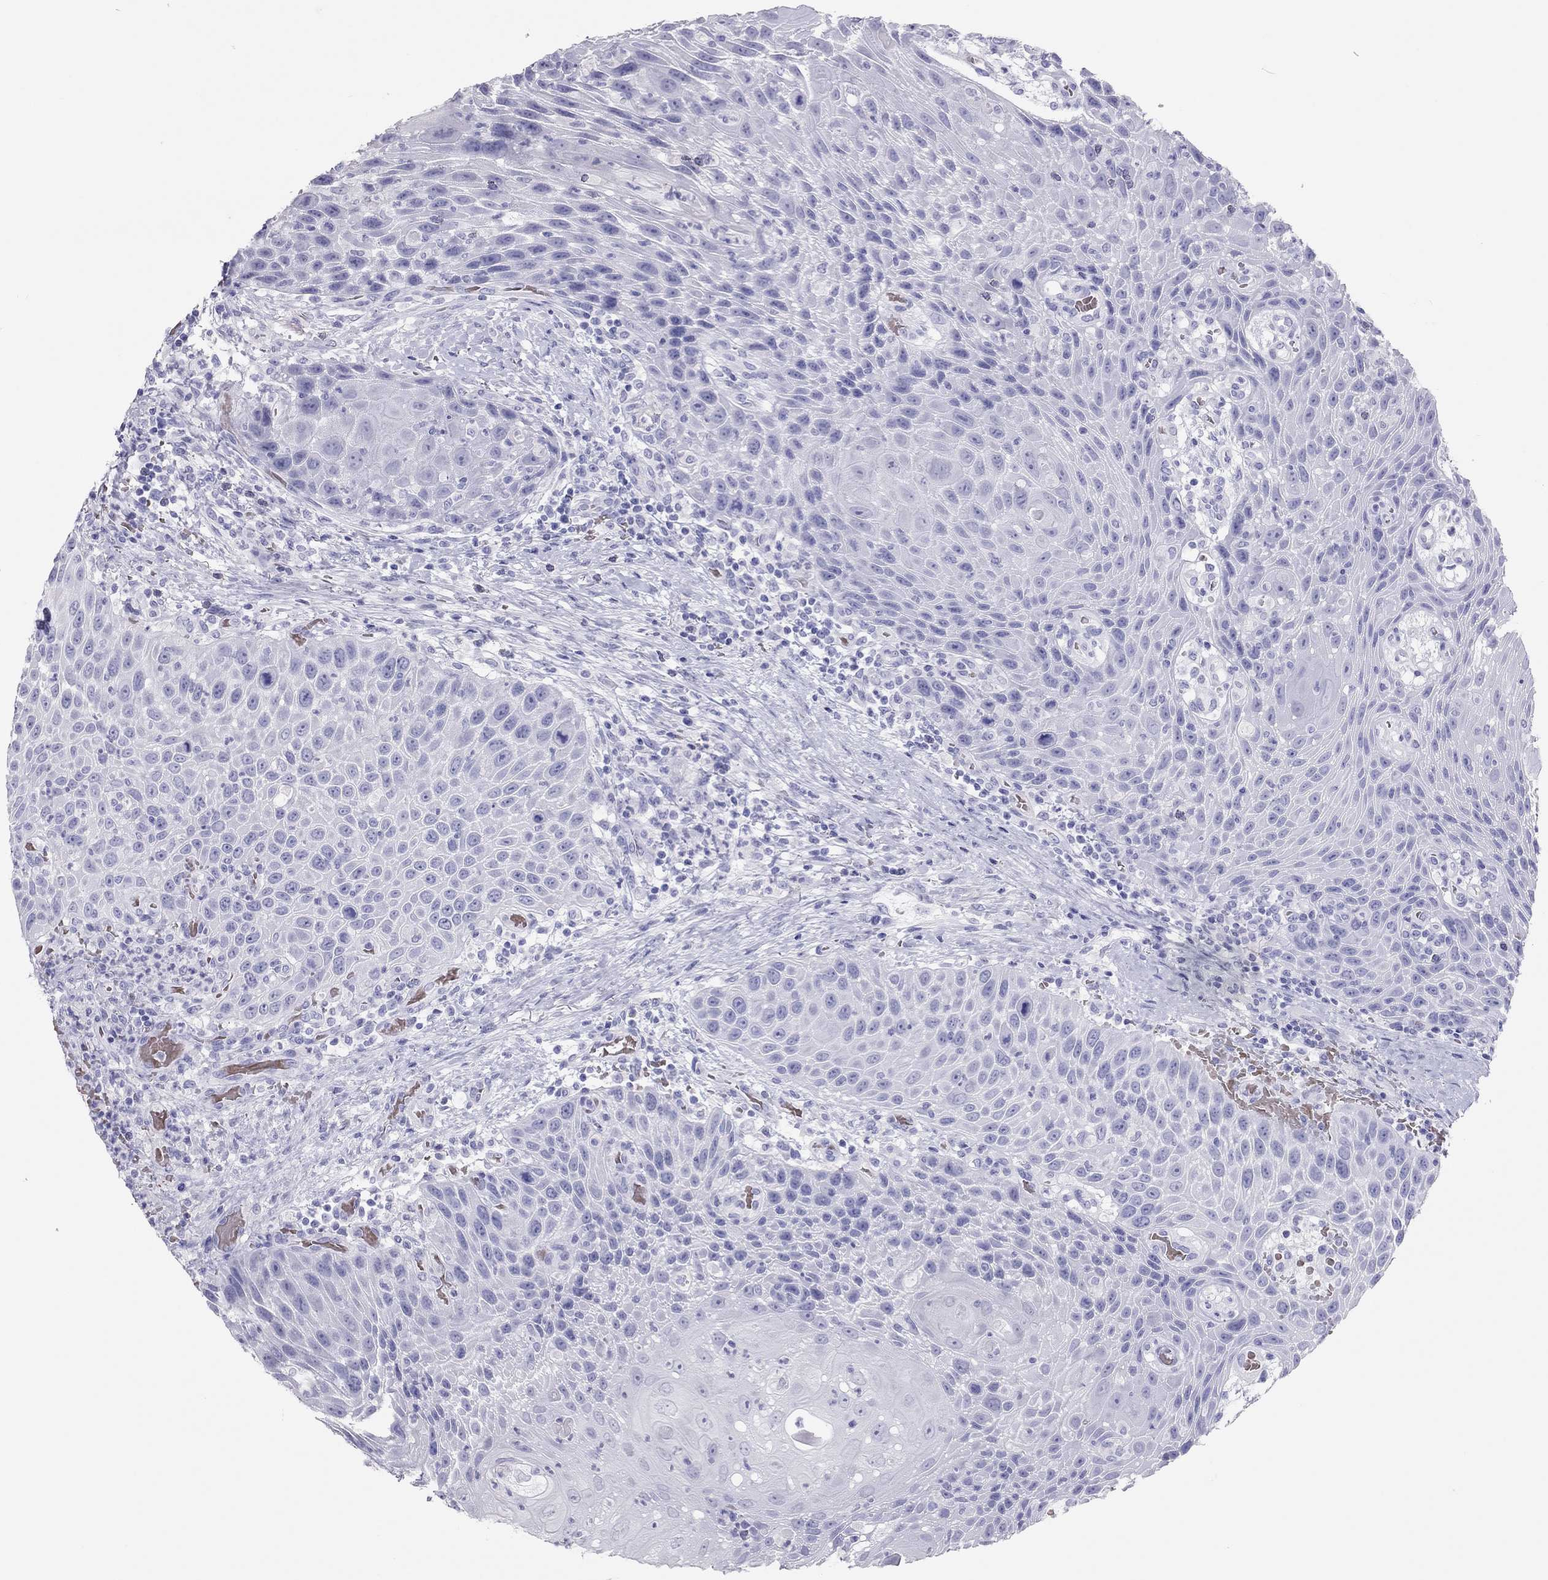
{"staining": {"intensity": "negative", "quantity": "none", "location": "none"}, "tissue": "head and neck cancer", "cell_type": "Tumor cells", "image_type": "cancer", "snomed": [{"axis": "morphology", "description": "Squamous cell carcinoma, NOS"}, {"axis": "topography", "description": "Head-Neck"}], "caption": "Tumor cells are negative for brown protein staining in head and neck cancer (squamous cell carcinoma). The staining is performed using DAB (3,3'-diaminobenzidine) brown chromogen with nuclei counter-stained in using hematoxylin.", "gene": "TSHB", "patient": {"sex": "male", "age": 69}}